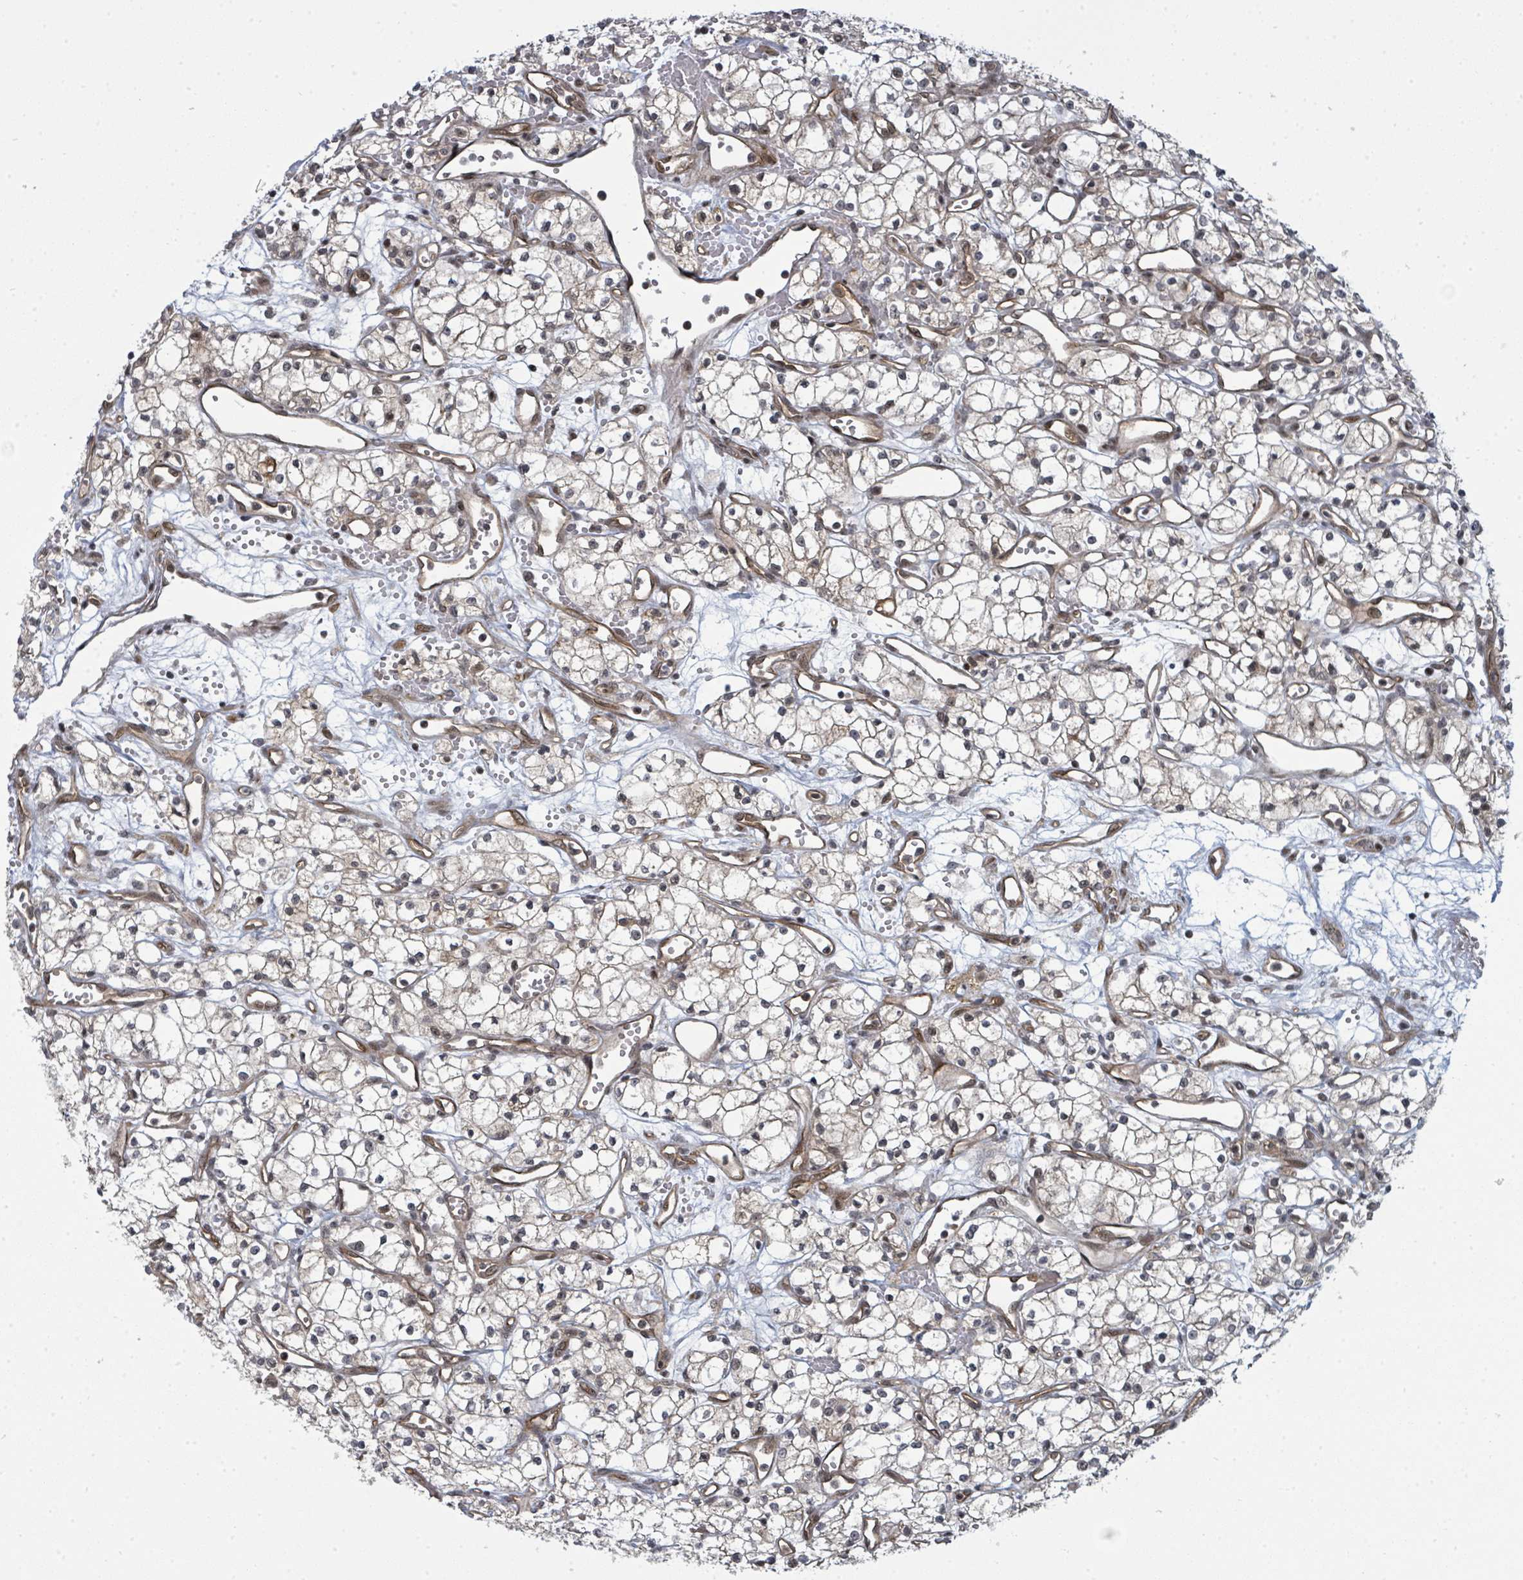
{"staining": {"intensity": "weak", "quantity": "<25%", "location": "cytoplasmic/membranous"}, "tissue": "renal cancer", "cell_type": "Tumor cells", "image_type": "cancer", "snomed": [{"axis": "morphology", "description": "Adenocarcinoma, NOS"}, {"axis": "topography", "description": "Kidney"}], "caption": "DAB immunohistochemical staining of human adenocarcinoma (renal) demonstrates no significant staining in tumor cells. (DAB (3,3'-diaminobenzidine) immunohistochemistry (IHC) with hematoxylin counter stain).", "gene": "PSMG2", "patient": {"sex": "male", "age": 59}}